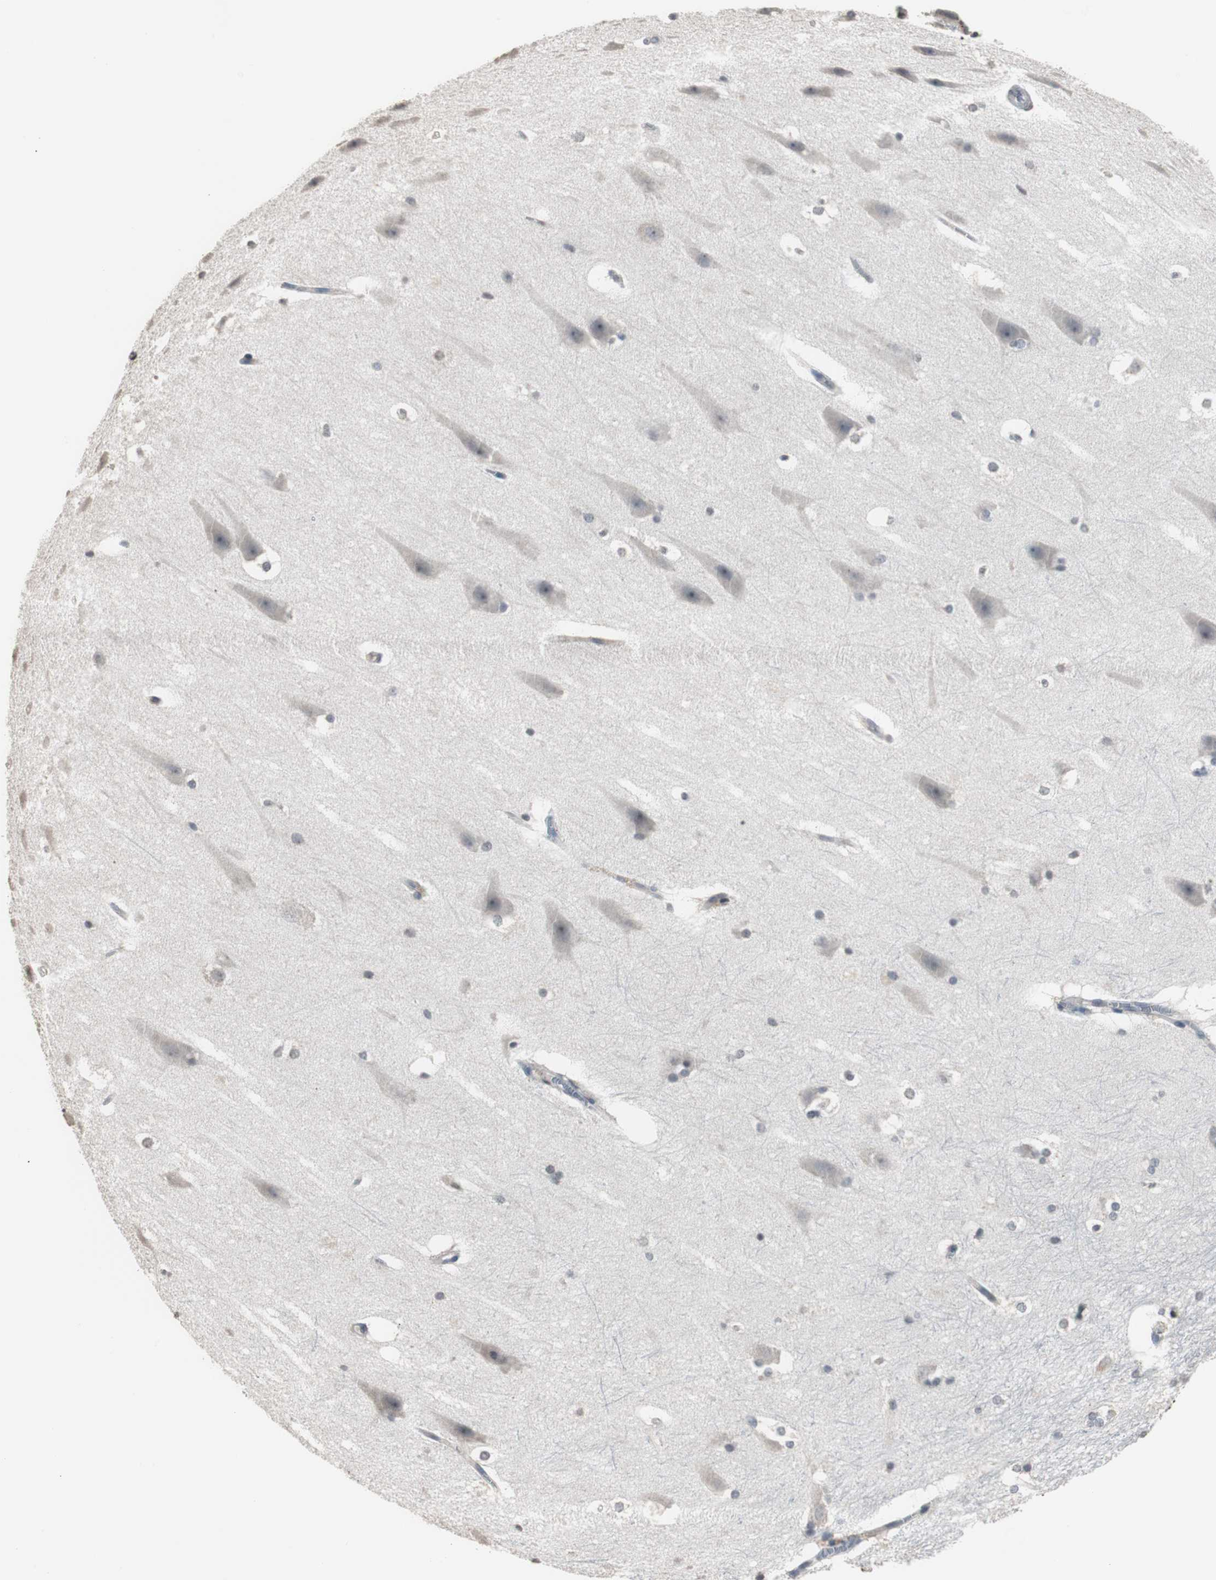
{"staining": {"intensity": "weak", "quantity": "<25%", "location": "nuclear"}, "tissue": "hippocampus", "cell_type": "Glial cells", "image_type": "normal", "snomed": [{"axis": "morphology", "description": "Normal tissue, NOS"}, {"axis": "topography", "description": "Hippocampus"}], "caption": "Protein analysis of unremarkable hippocampus displays no significant positivity in glial cells. The staining is performed using DAB (3,3'-diaminobenzidine) brown chromogen with nuclei counter-stained in using hematoxylin.", "gene": "TOP2A", "patient": {"sex": "female", "age": 19}}